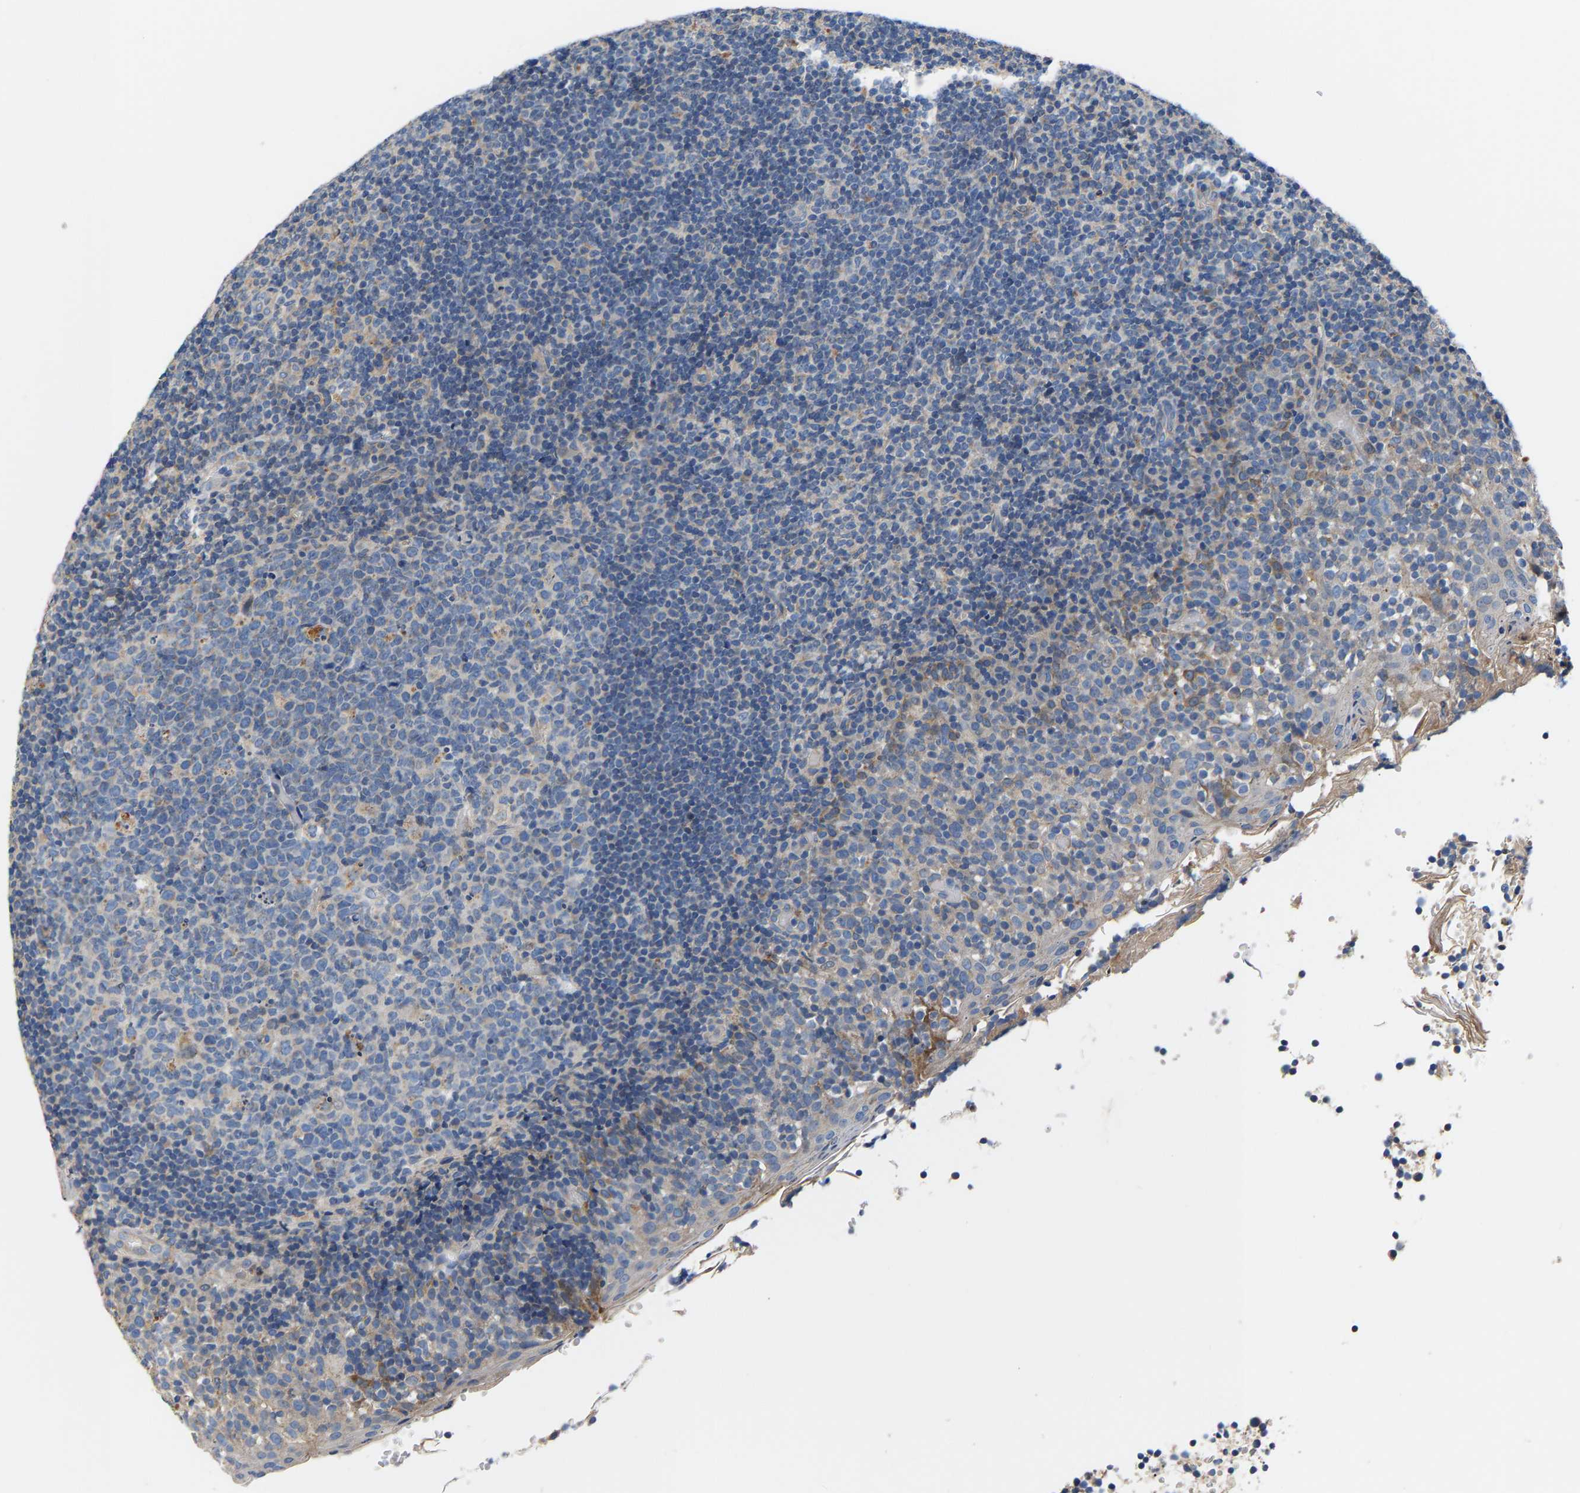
{"staining": {"intensity": "negative", "quantity": "none", "location": "none"}, "tissue": "tonsil", "cell_type": "Germinal center cells", "image_type": "normal", "snomed": [{"axis": "morphology", "description": "Normal tissue, NOS"}, {"axis": "topography", "description": "Tonsil"}], "caption": "IHC photomicrograph of unremarkable tonsil: human tonsil stained with DAB (3,3'-diaminobenzidine) shows no significant protein expression in germinal center cells.", "gene": "CCDC171", "patient": {"sex": "female", "age": 19}}